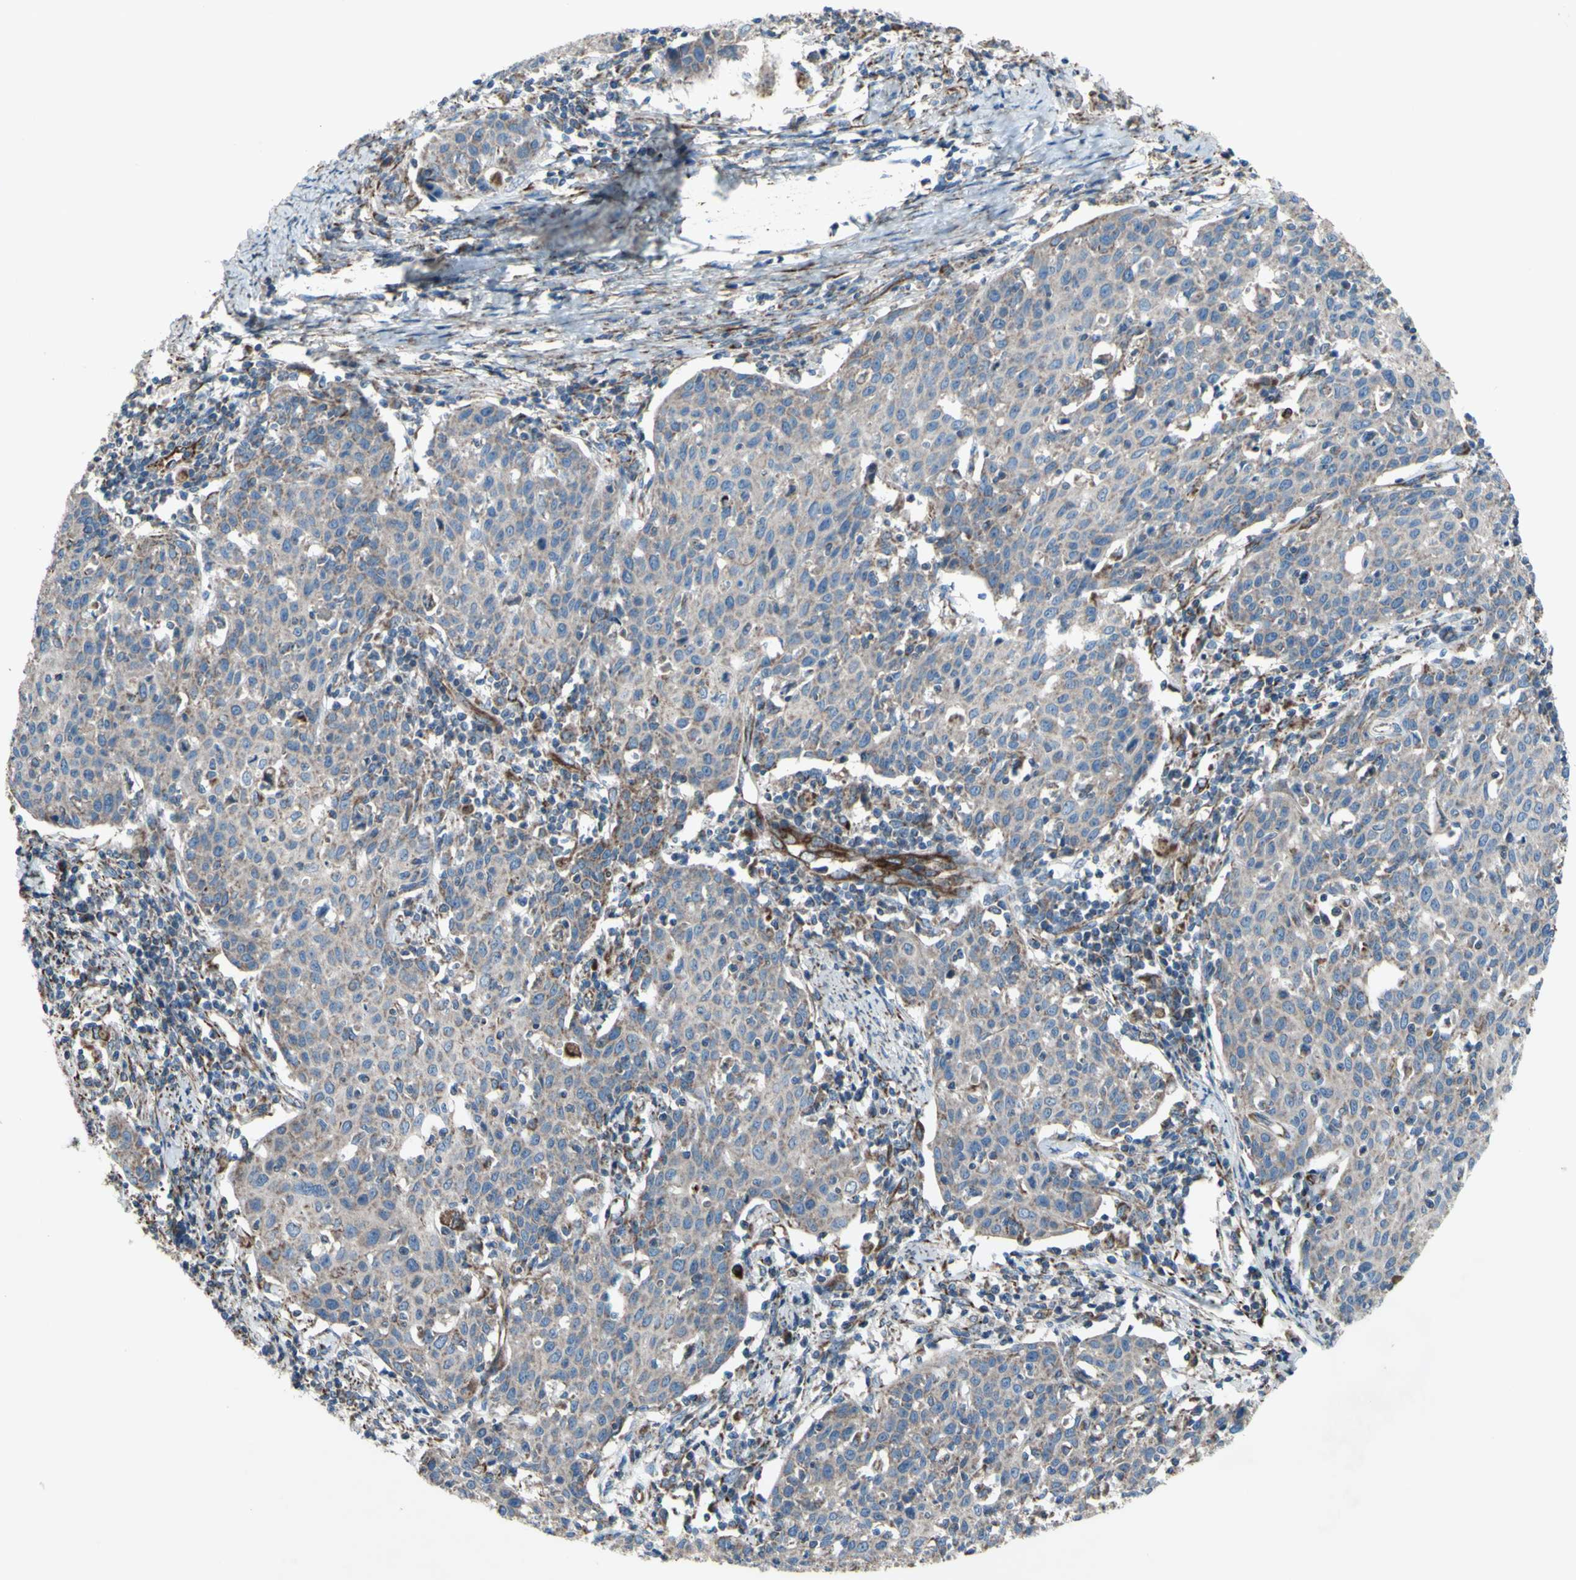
{"staining": {"intensity": "weak", "quantity": ">75%", "location": "cytoplasmic/membranous"}, "tissue": "cervical cancer", "cell_type": "Tumor cells", "image_type": "cancer", "snomed": [{"axis": "morphology", "description": "Squamous cell carcinoma, NOS"}, {"axis": "topography", "description": "Cervix"}], "caption": "Tumor cells display low levels of weak cytoplasmic/membranous positivity in approximately >75% of cells in human cervical cancer.", "gene": "EMC7", "patient": {"sex": "female", "age": 38}}